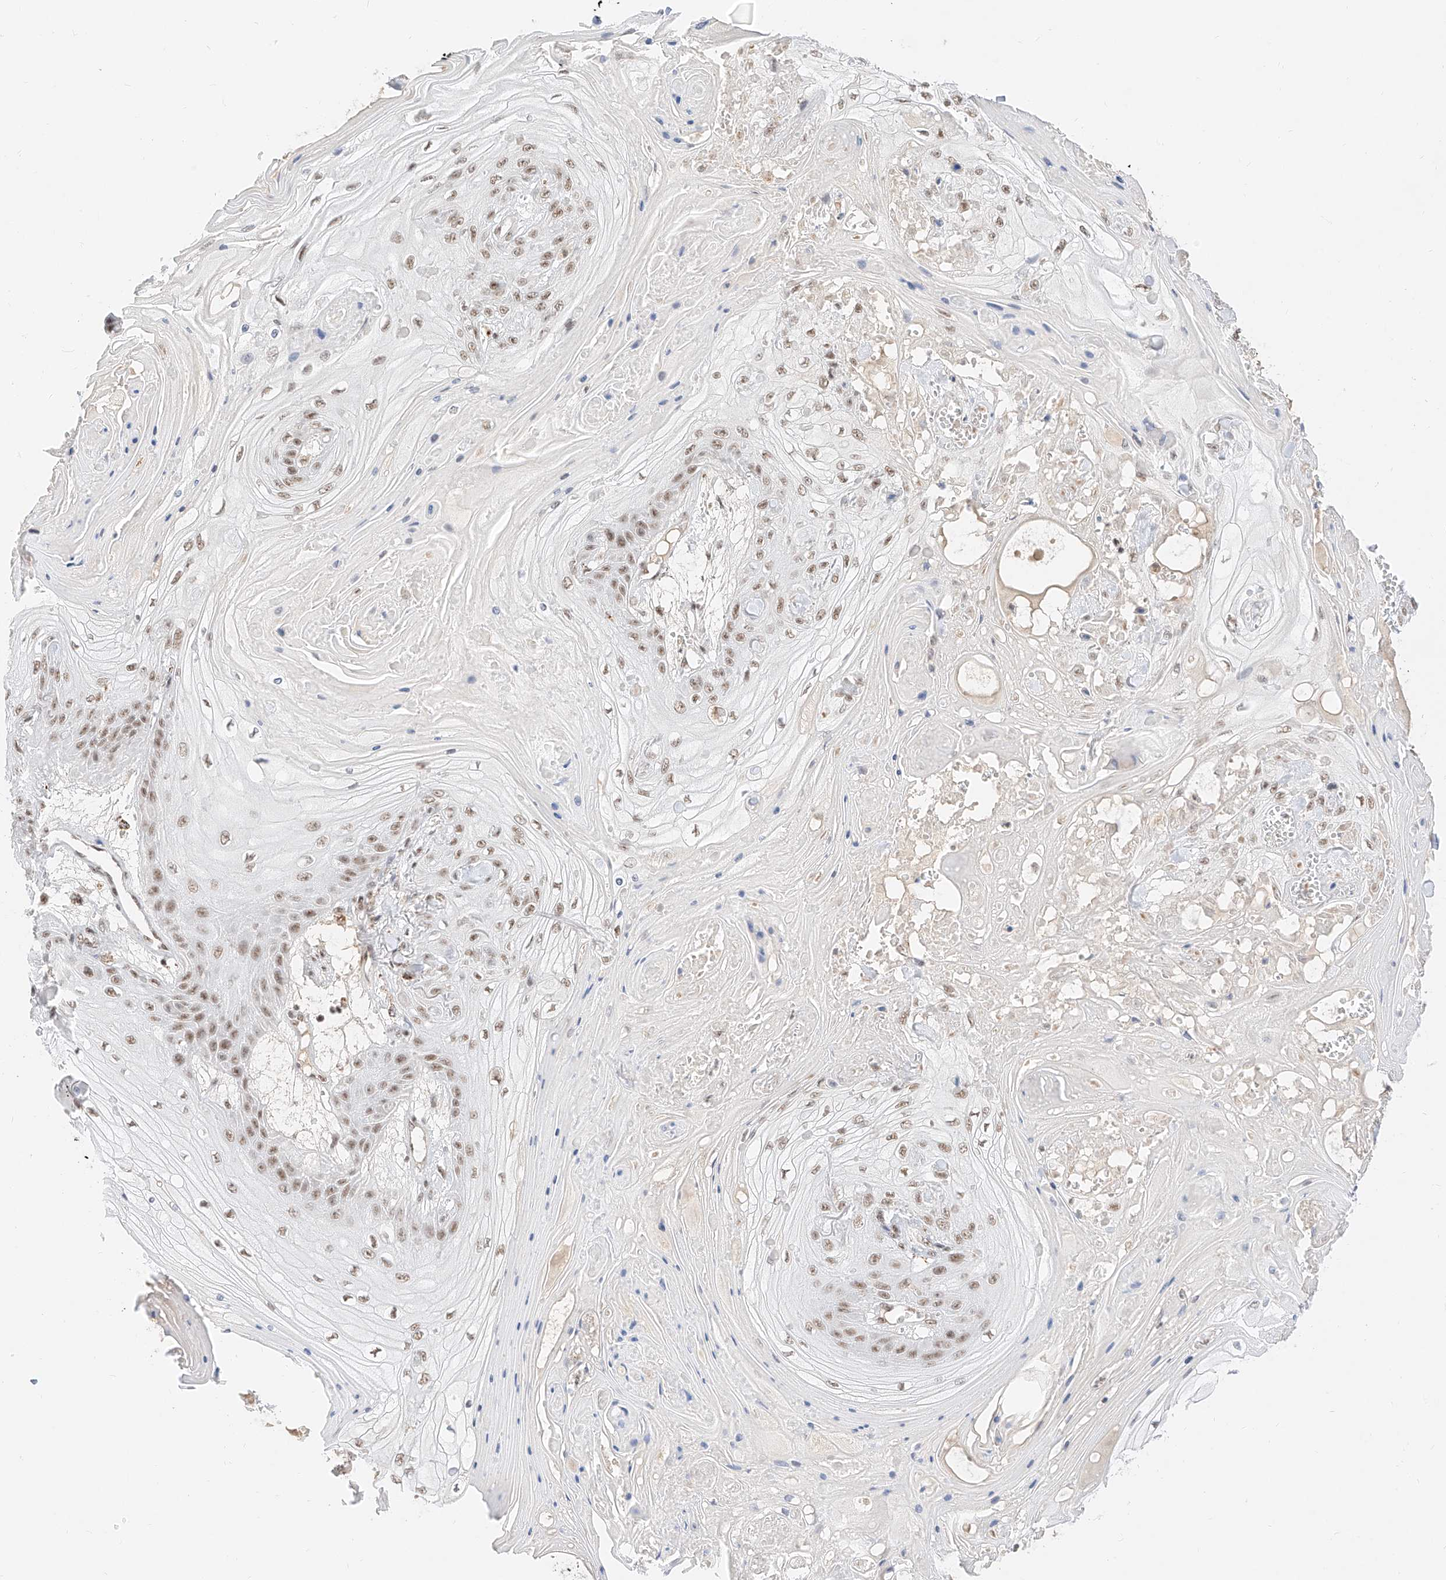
{"staining": {"intensity": "moderate", "quantity": ">75%", "location": "nuclear"}, "tissue": "skin cancer", "cell_type": "Tumor cells", "image_type": "cancer", "snomed": [{"axis": "morphology", "description": "Squamous cell carcinoma, NOS"}, {"axis": "topography", "description": "Skin"}], "caption": "Immunohistochemical staining of human skin squamous cell carcinoma demonstrates medium levels of moderate nuclear protein expression in about >75% of tumor cells.", "gene": "NRF1", "patient": {"sex": "male", "age": 74}}